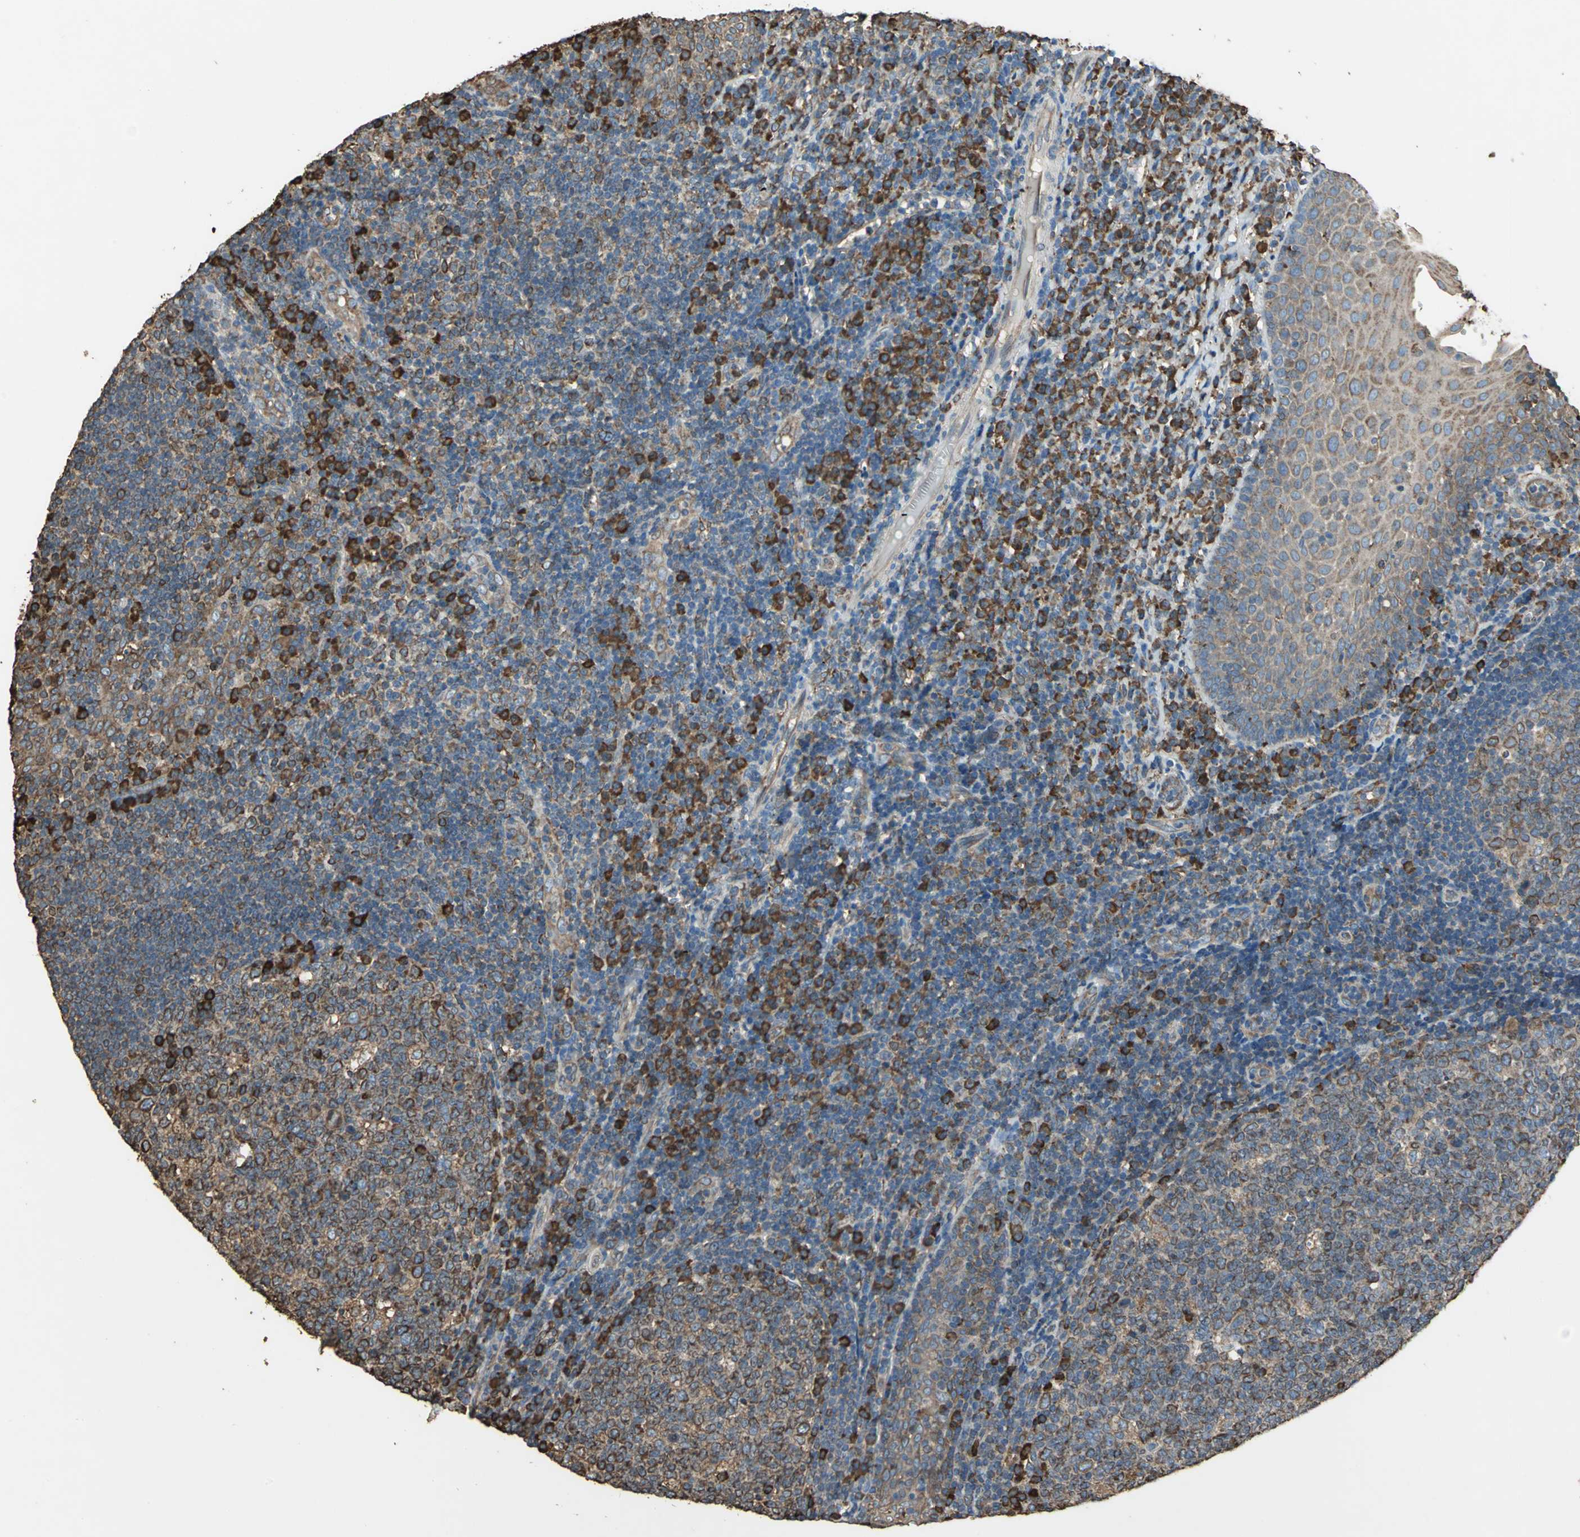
{"staining": {"intensity": "strong", "quantity": ">75%", "location": "cytoplasmic/membranous"}, "tissue": "tonsil", "cell_type": "Germinal center cells", "image_type": "normal", "snomed": [{"axis": "morphology", "description": "Normal tissue, NOS"}, {"axis": "topography", "description": "Tonsil"}], "caption": "IHC histopathology image of benign tonsil: human tonsil stained using IHC reveals high levels of strong protein expression localized specifically in the cytoplasmic/membranous of germinal center cells, appearing as a cytoplasmic/membranous brown color.", "gene": "GPANK1", "patient": {"sex": "female", "age": 40}}